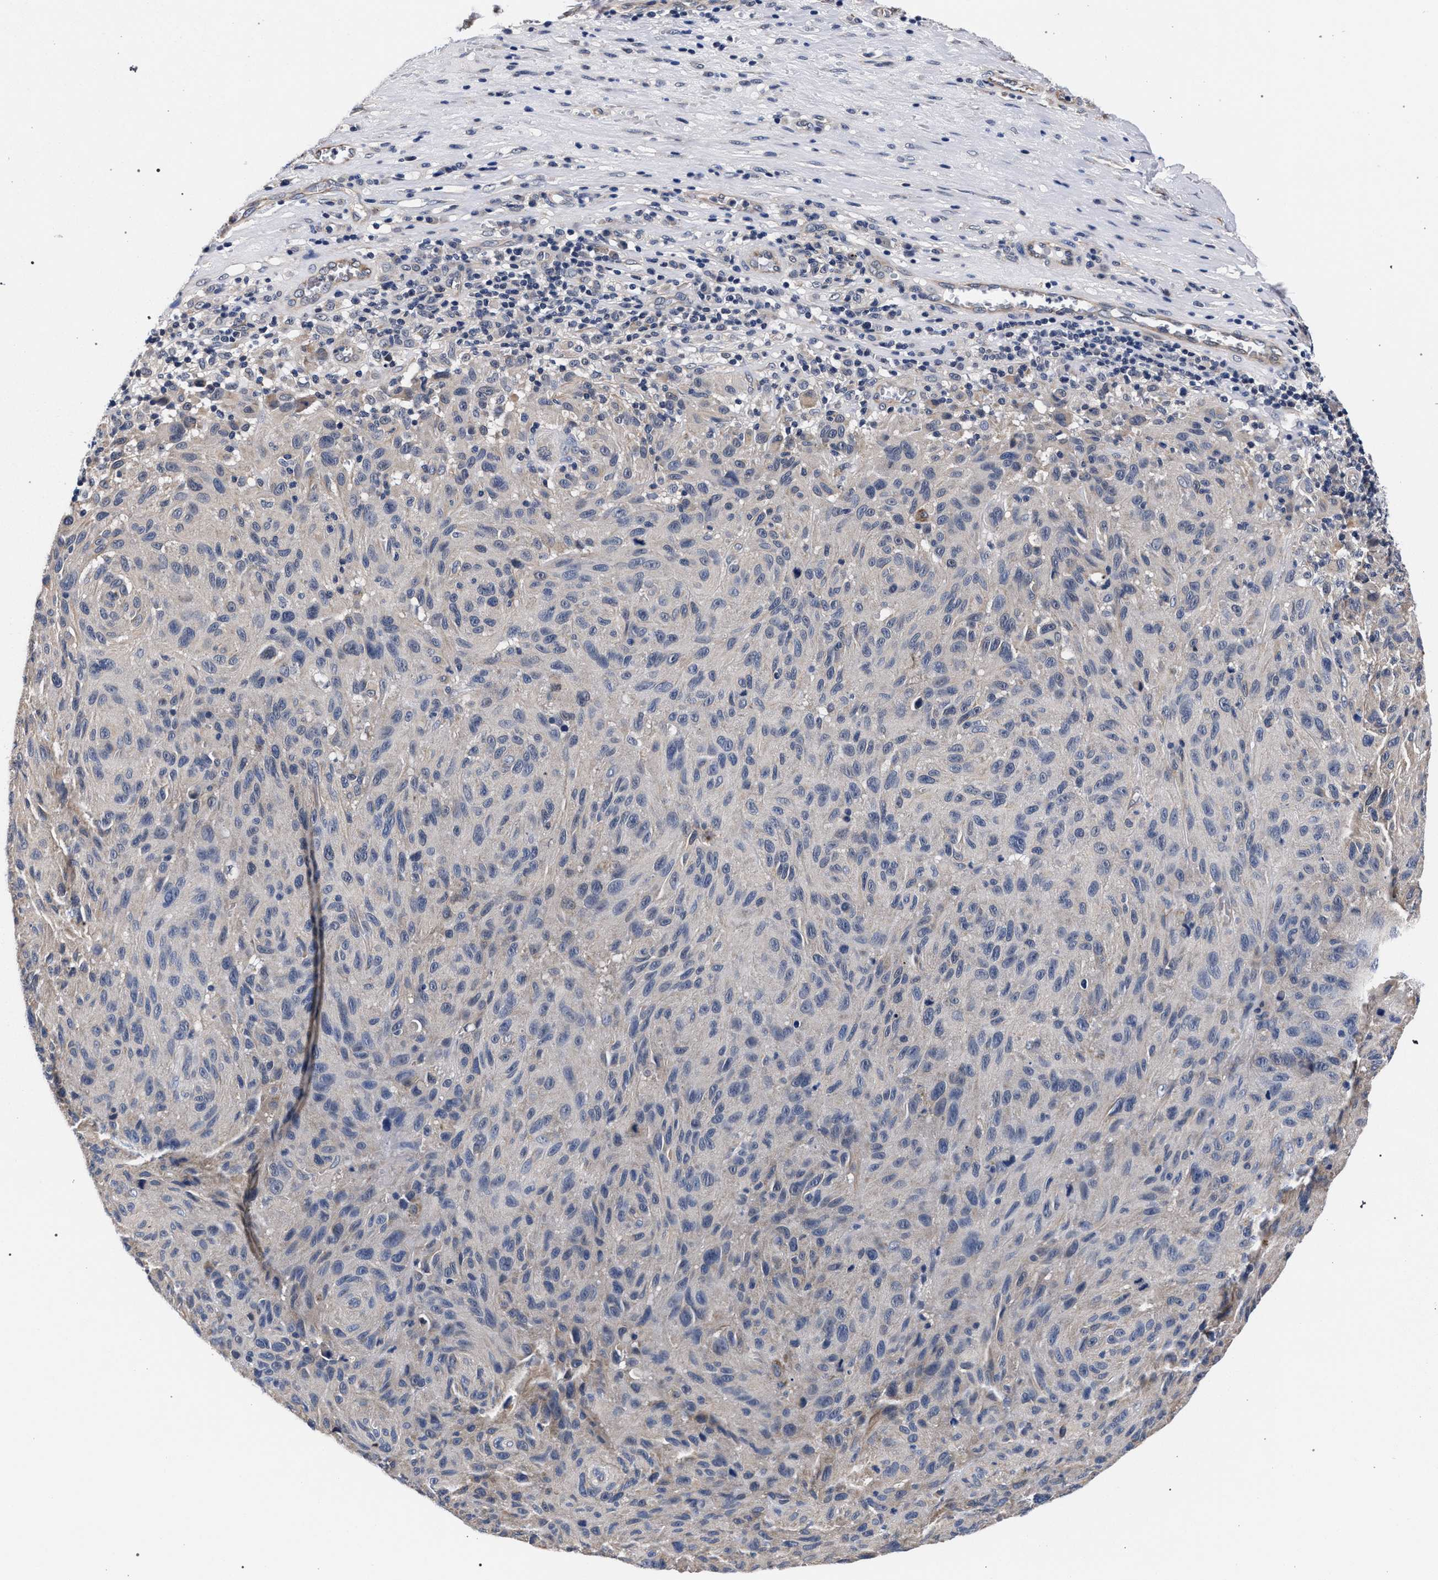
{"staining": {"intensity": "weak", "quantity": "<25%", "location": "cytoplasmic/membranous"}, "tissue": "melanoma", "cell_type": "Tumor cells", "image_type": "cancer", "snomed": [{"axis": "morphology", "description": "Malignant melanoma, NOS"}, {"axis": "topography", "description": "Skin"}], "caption": "A high-resolution micrograph shows immunohistochemistry (IHC) staining of malignant melanoma, which demonstrates no significant staining in tumor cells.", "gene": "RBM33", "patient": {"sex": "male", "age": 66}}